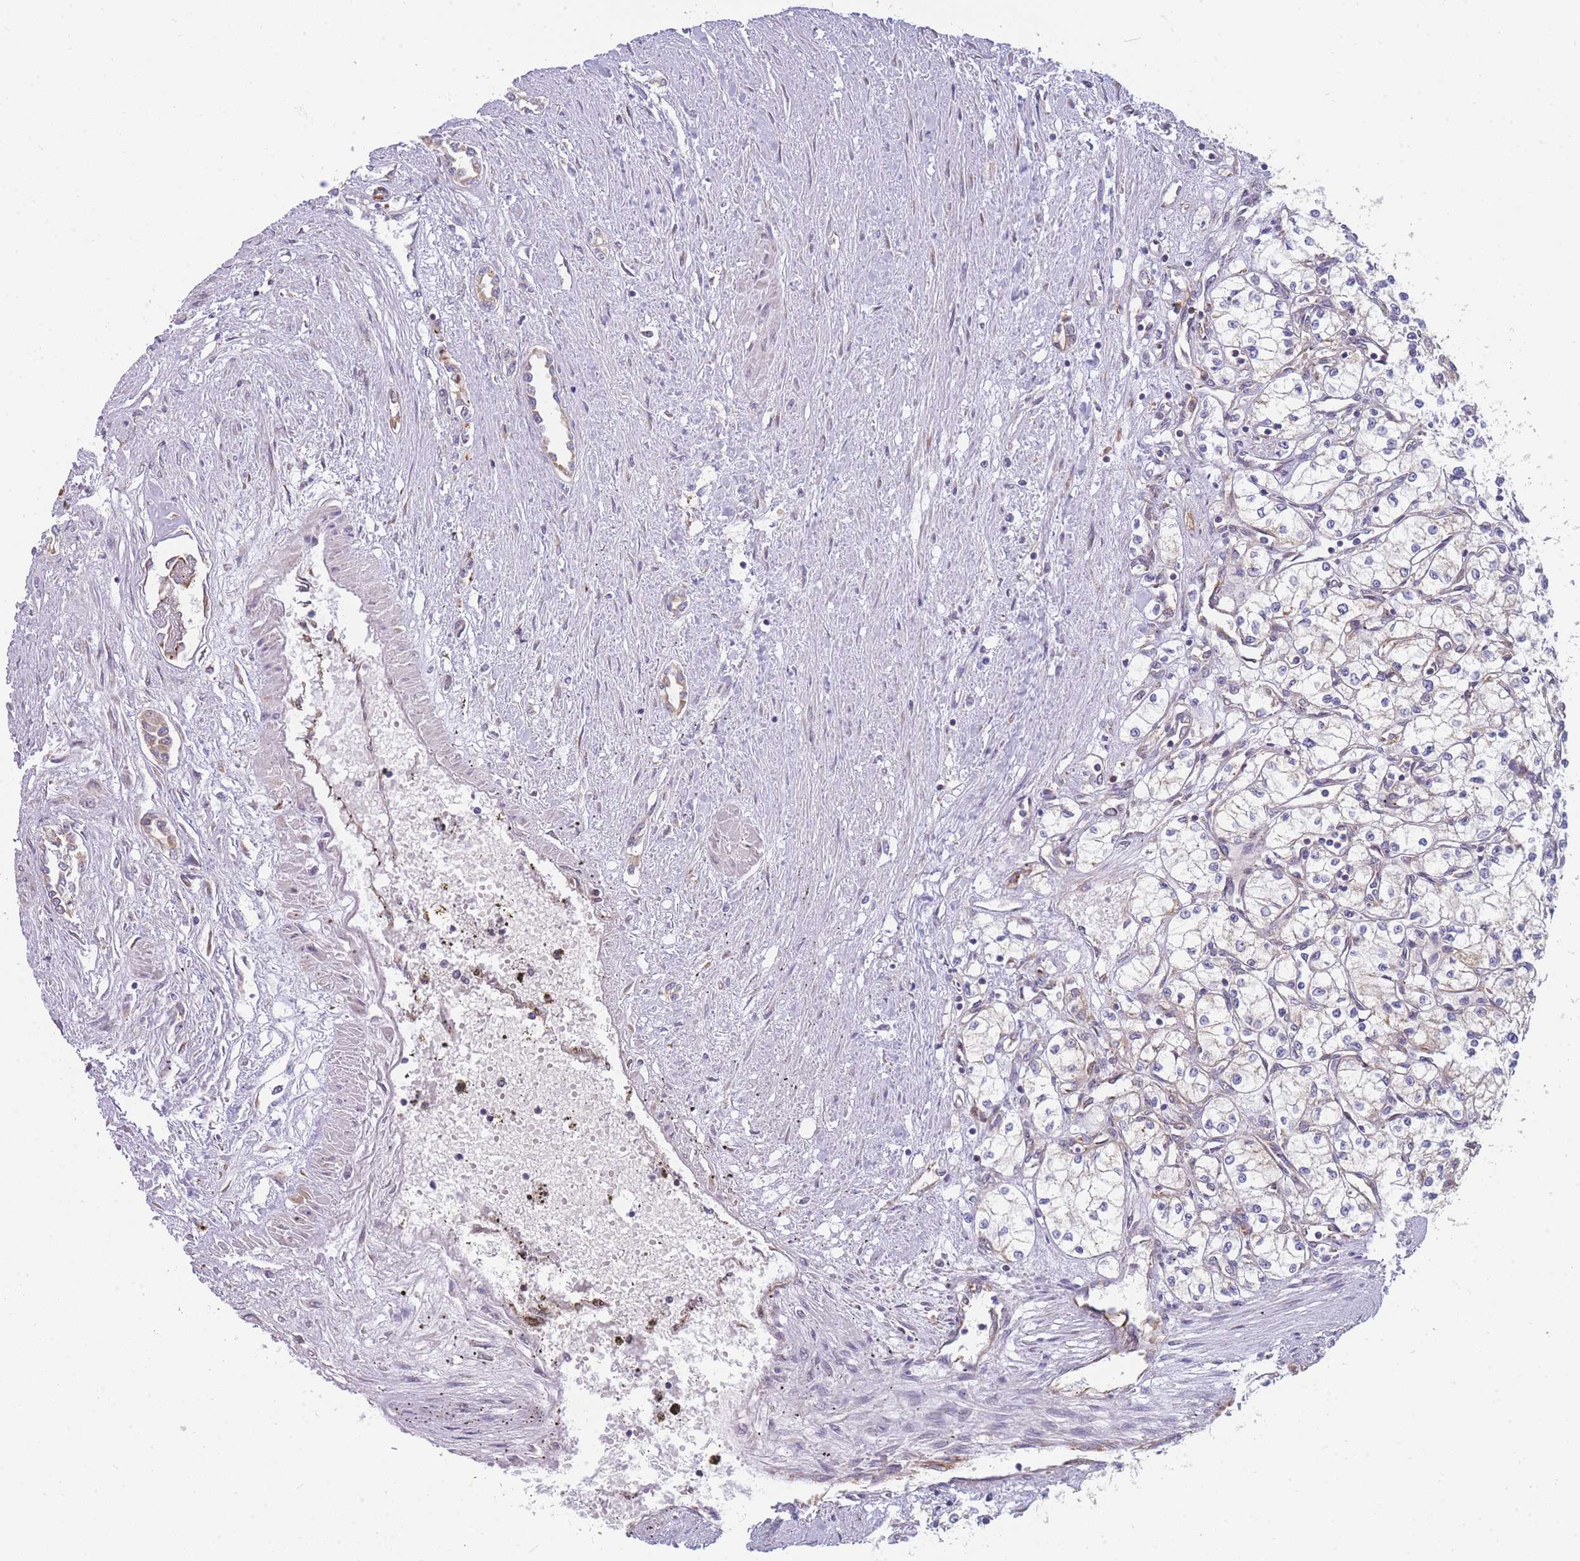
{"staining": {"intensity": "negative", "quantity": "none", "location": "none"}, "tissue": "renal cancer", "cell_type": "Tumor cells", "image_type": "cancer", "snomed": [{"axis": "morphology", "description": "Adenocarcinoma, NOS"}, {"axis": "topography", "description": "Kidney"}], "caption": "This is an IHC micrograph of renal cancer (adenocarcinoma). There is no expression in tumor cells.", "gene": "MRPL23", "patient": {"sex": "male", "age": 59}}